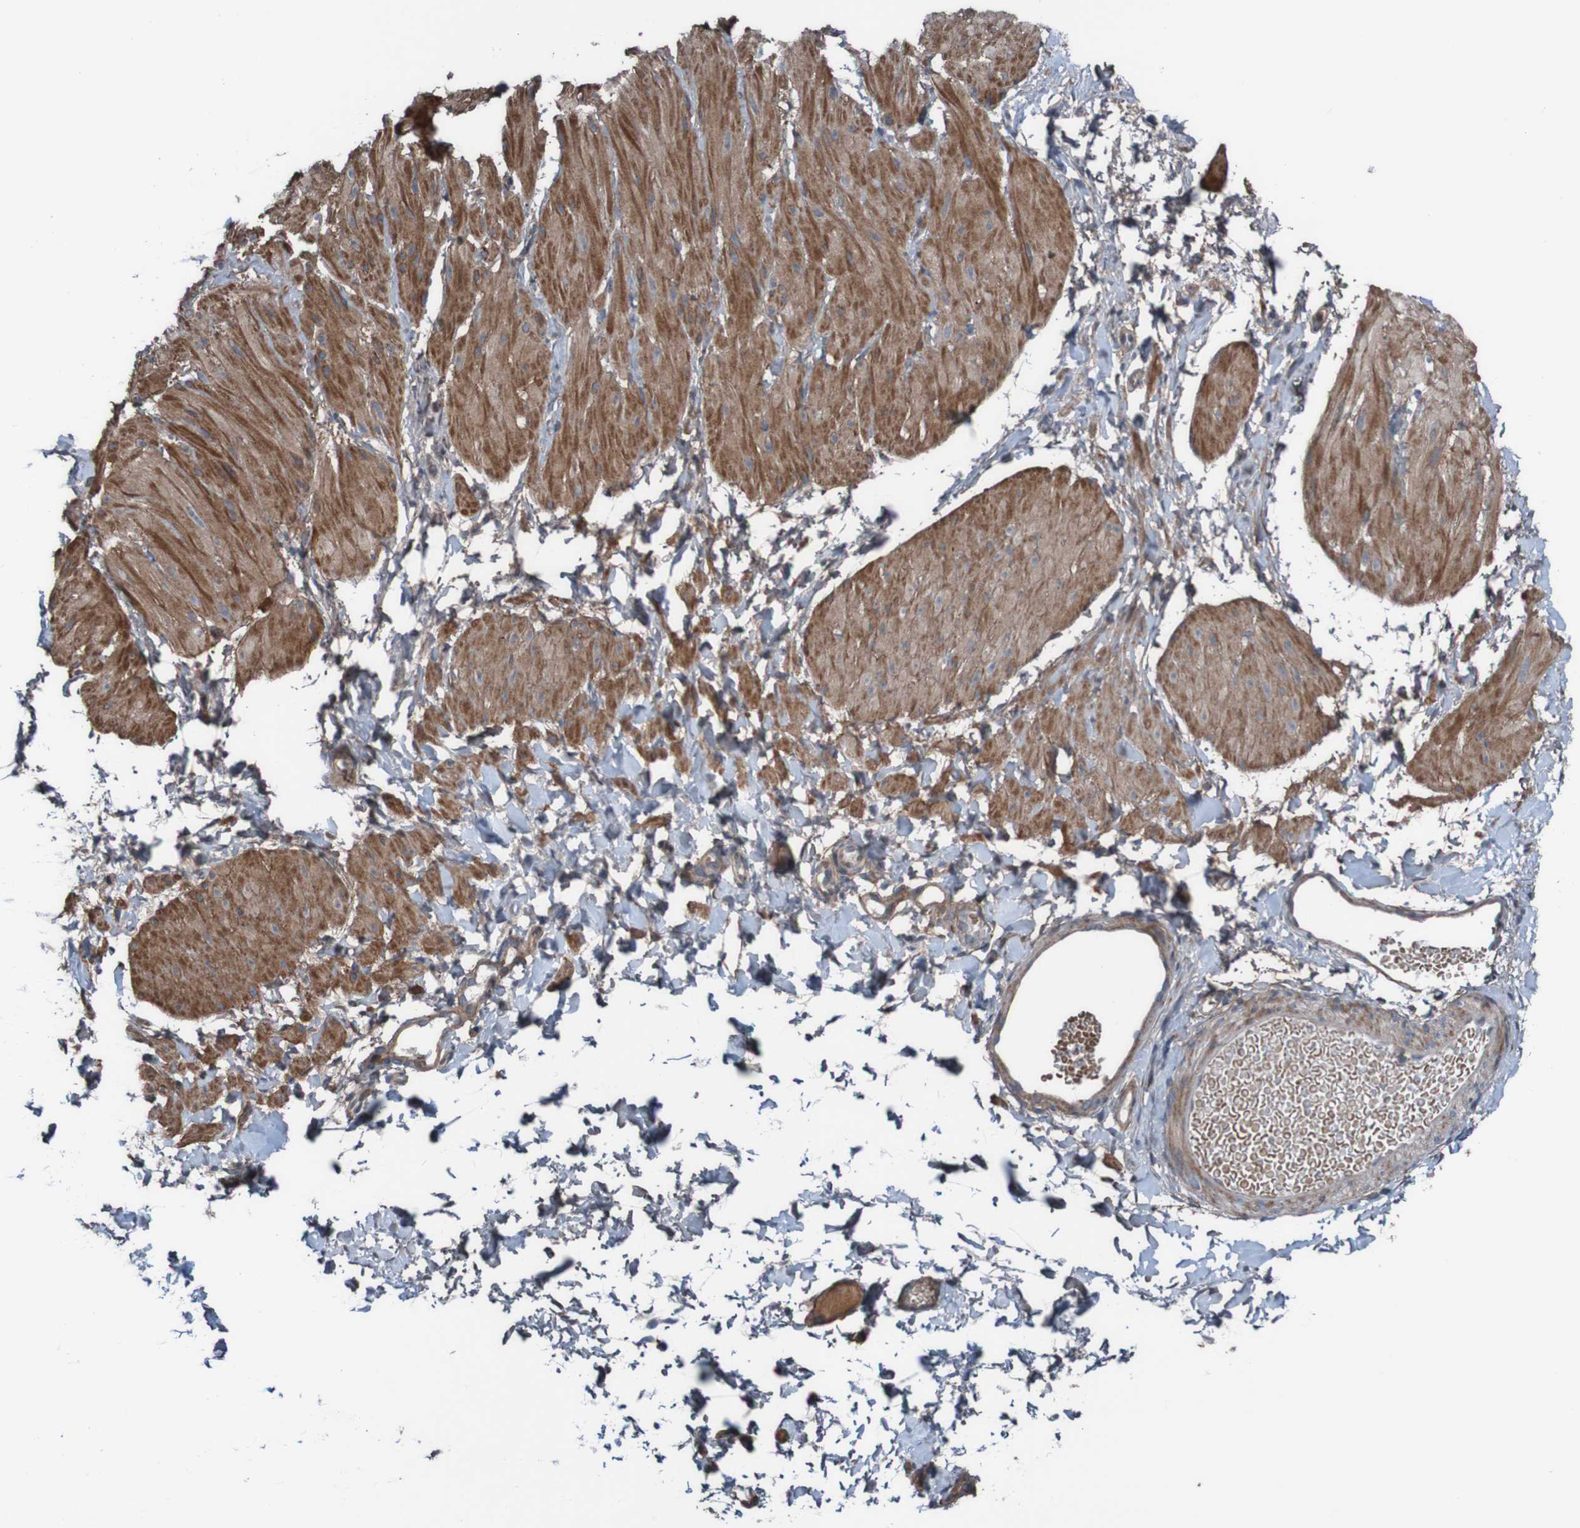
{"staining": {"intensity": "strong", "quantity": "25%-75%", "location": "cytoplasmic/membranous"}, "tissue": "smooth muscle", "cell_type": "Smooth muscle cells", "image_type": "normal", "snomed": [{"axis": "morphology", "description": "Normal tissue, NOS"}, {"axis": "topography", "description": "Smooth muscle"}], "caption": "An IHC histopathology image of benign tissue is shown. Protein staining in brown highlights strong cytoplasmic/membranous positivity in smooth muscle within smooth muscle cells.", "gene": "PDGFB", "patient": {"sex": "male", "age": 16}}